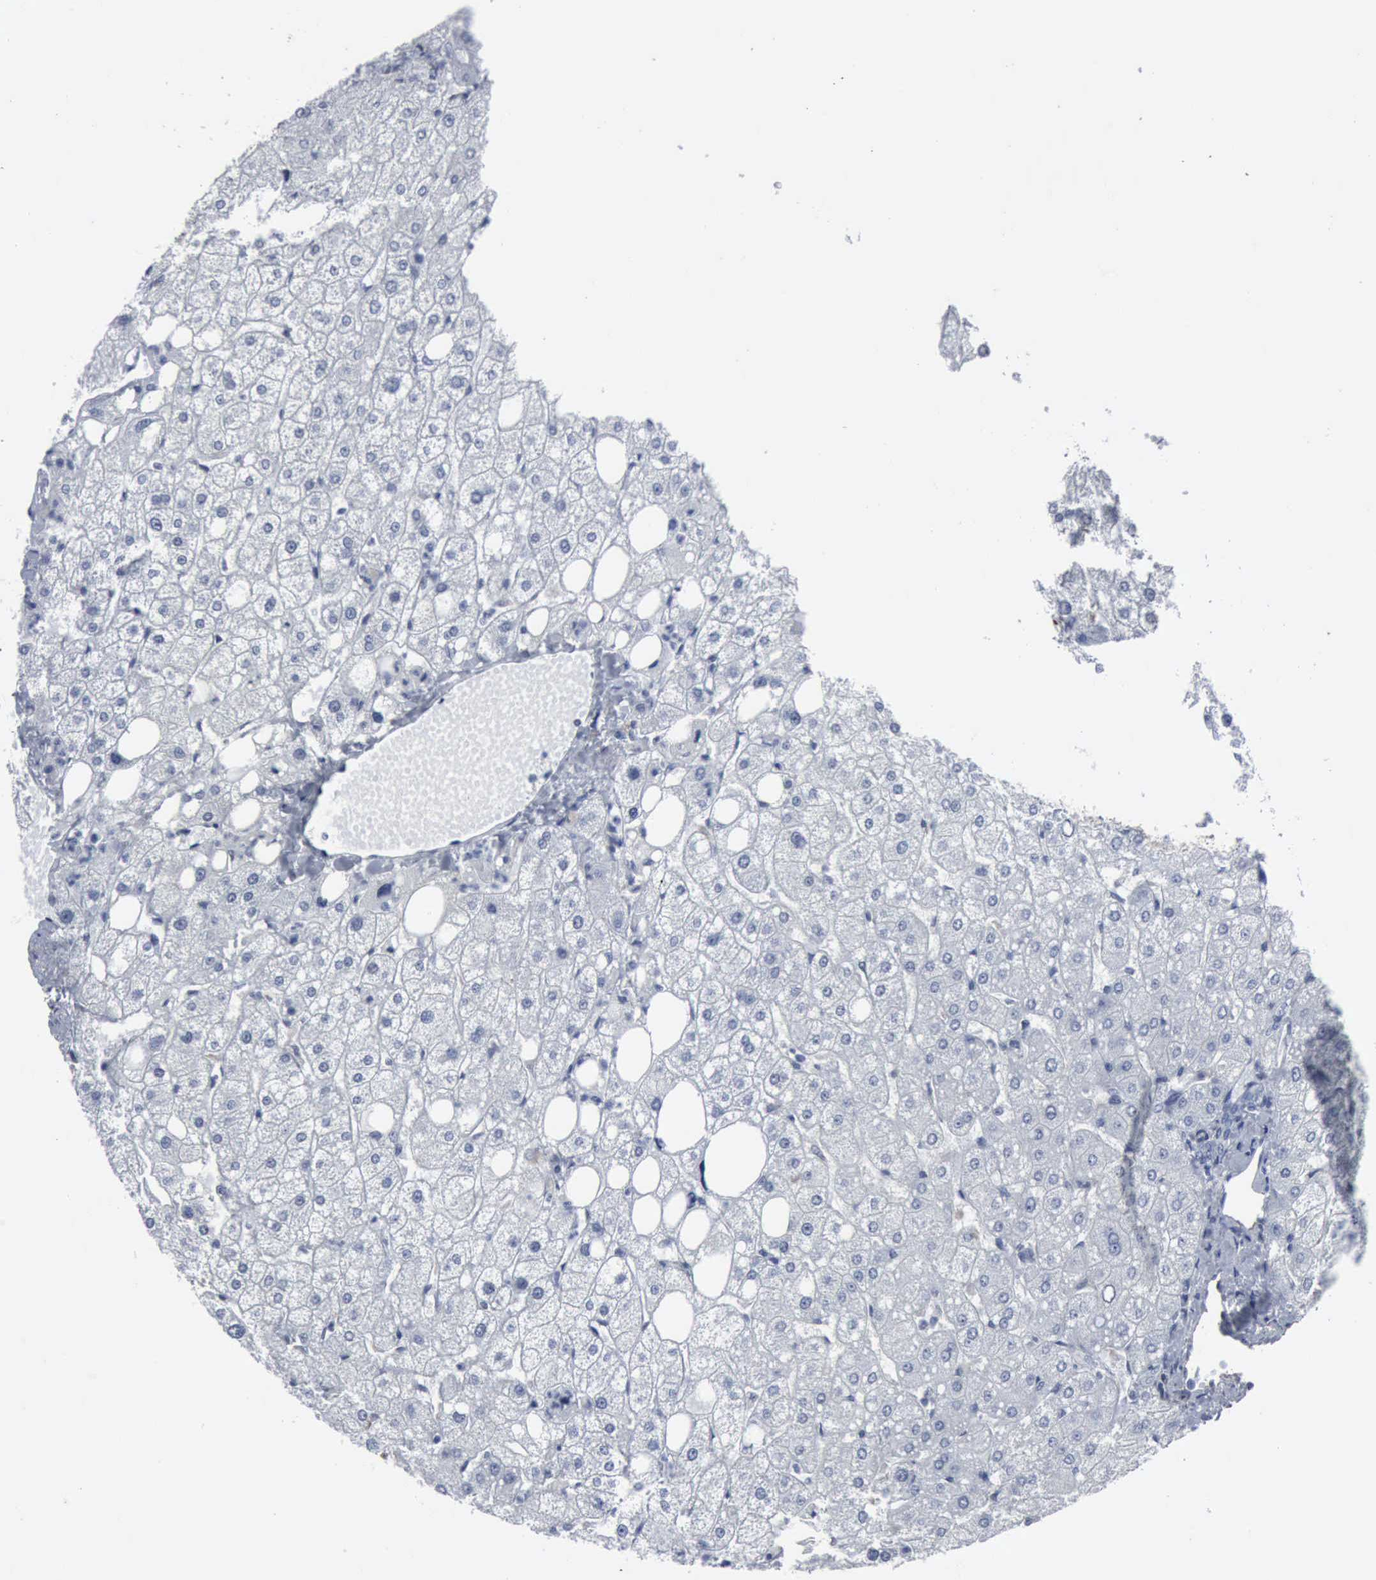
{"staining": {"intensity": "negative", "quantity": "none", "location": "none"}, "tissue": "liver", "cell_type": "Hepatocytes", "image_type": "normal", "snomed": [{"axis": "morphology", "description": "Normal tissue, NOS"}, {"axis": "topography", "description": "Liver"}], "caption": "This is an immunohistochemistry histopathology image of benign human liver. There is no staining in hepatocytes.", "gene": "CCNE1", "patient": {"sex": "male", "age": 35}}